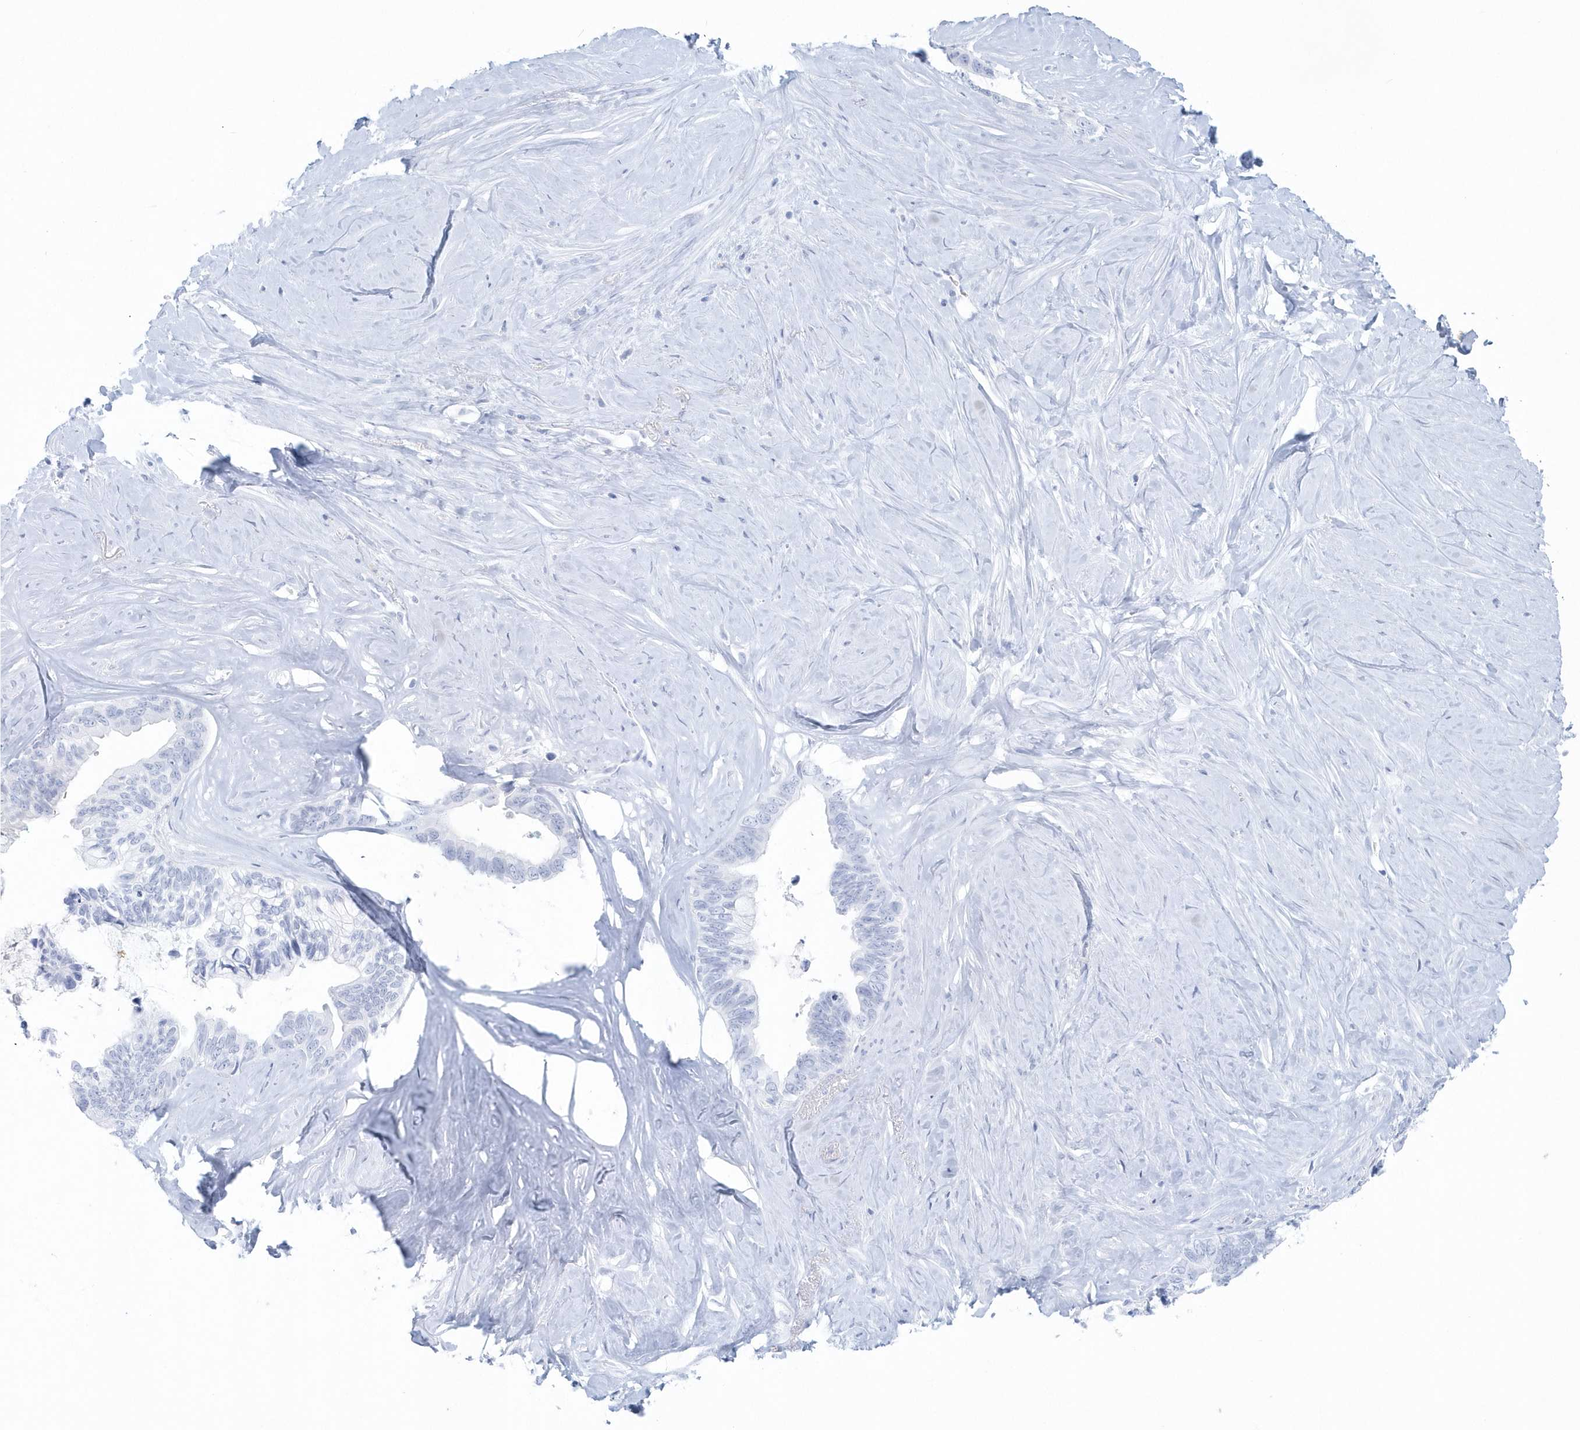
{"staining": {"intensity": "negative", "quantity": "none", "location": "none"}, "tissue": "pancreatic cancer", "cell_type": "Tumor cells", "image_type": "cancer", "snomed": [{"axis": "morphology", "description": "Adenocarcinoma, NOS"}, {"axis": "topography", "description": "Pancreas"}], "caption": "There is no significant expression in tumor cells of pancreatic cancer.", "gene": "PTPRO", "patient": {"sex": "female", "age": 72}}